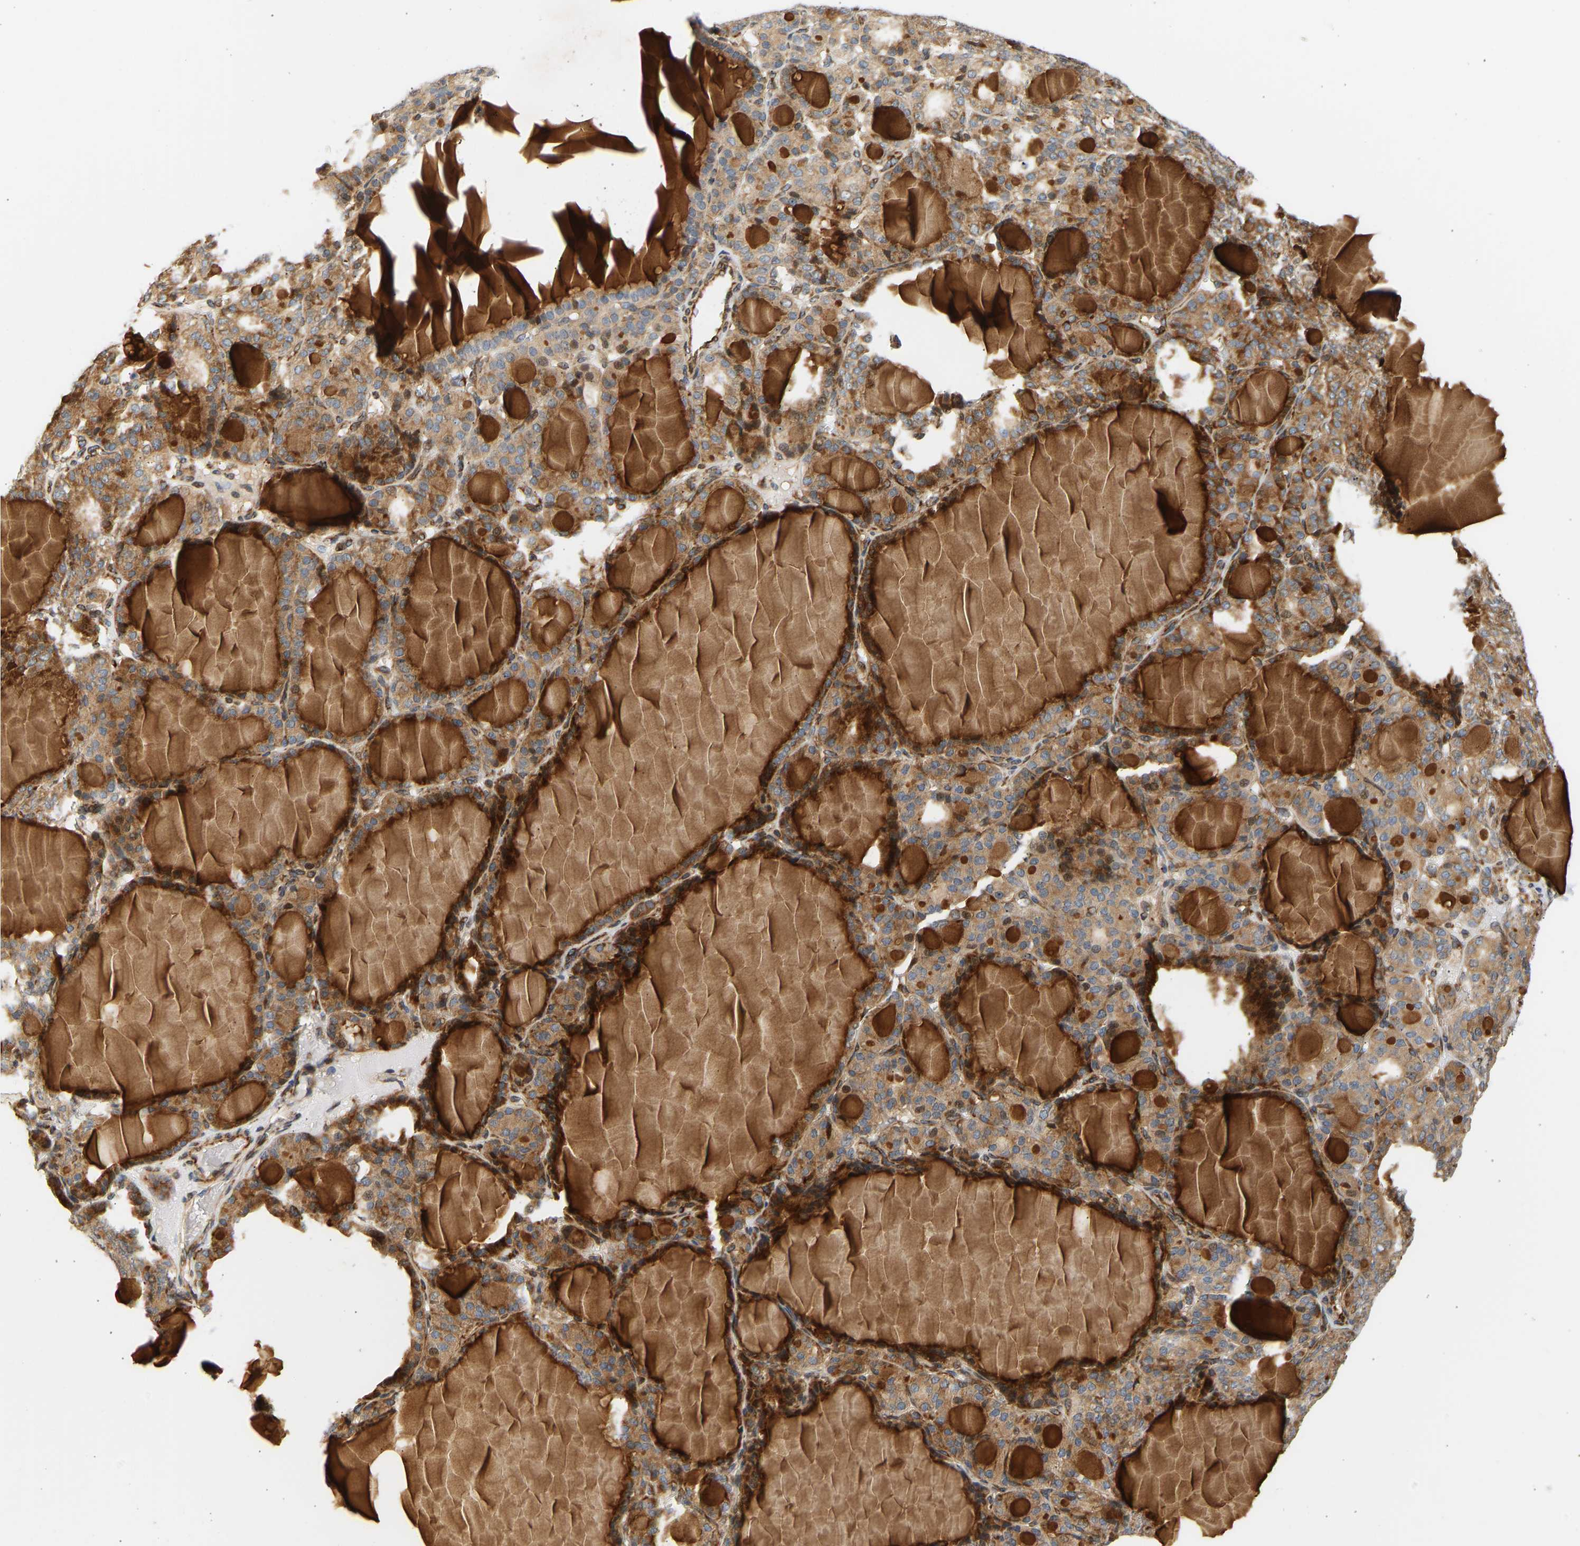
{"staining": {"intensity": "moderate", "quantity": ">75%", "location": "cytoplasmic/membranous,nuclear"}, "tissue": "thyroid gland", "cell_type": "Glandular cells", "image_type": "normal", "snomed": [{"axis": "morphology", "description": "Normal tissue, NOS"}, {"axis": "topography", "description": "Thyroid gland"}], "caption": "Moderate cytoplasmic/membranous,nuclear expression is seen in approximately >75% of glandular cells in benign thyroid gland.", "gene": "RPS14", "patient": {"sex": "female", "age": 28}}